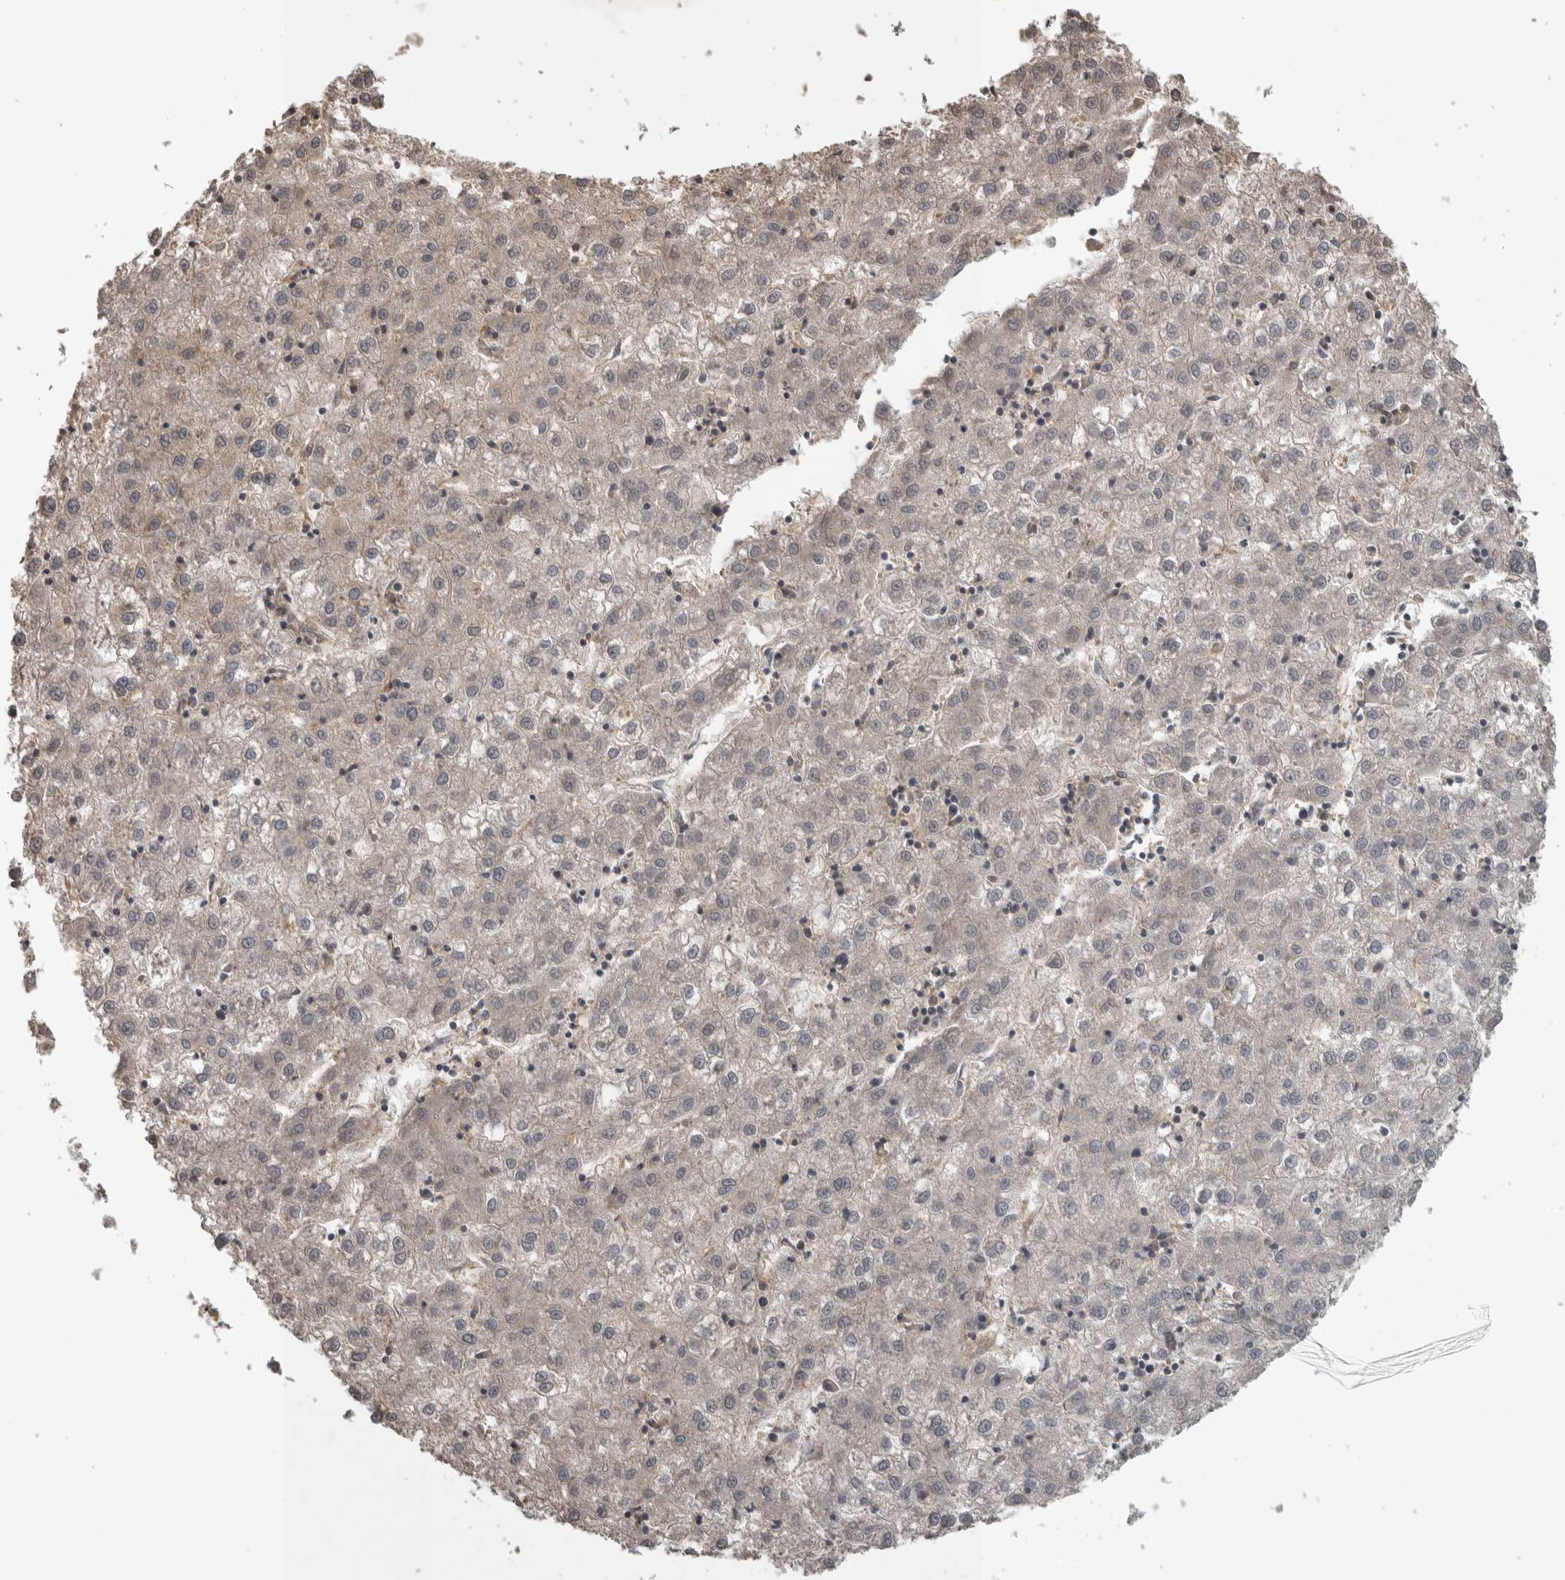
{"staining": {"intensity": "negative", "quantity": "none", "location": "none"}, "tissue": "liver cancer", "cell_type": "Tumor cells", "image_type": "cancer", "snomed": [{"axis": "morphology", "description": "Carcinoma, Hepatocellular, NOS"}, {"axis": "topography", "description": "Liver"}], "caption": "Immunohistochemistry (IHC) histopathology image of neoplastic tissue: human liver cancer (hepatocellular carcinoma) stained with DAB shows no significant protein staining in tumor cells.", "gene": "IFRD1", "patient": {"sex": "male", "age": 72}}